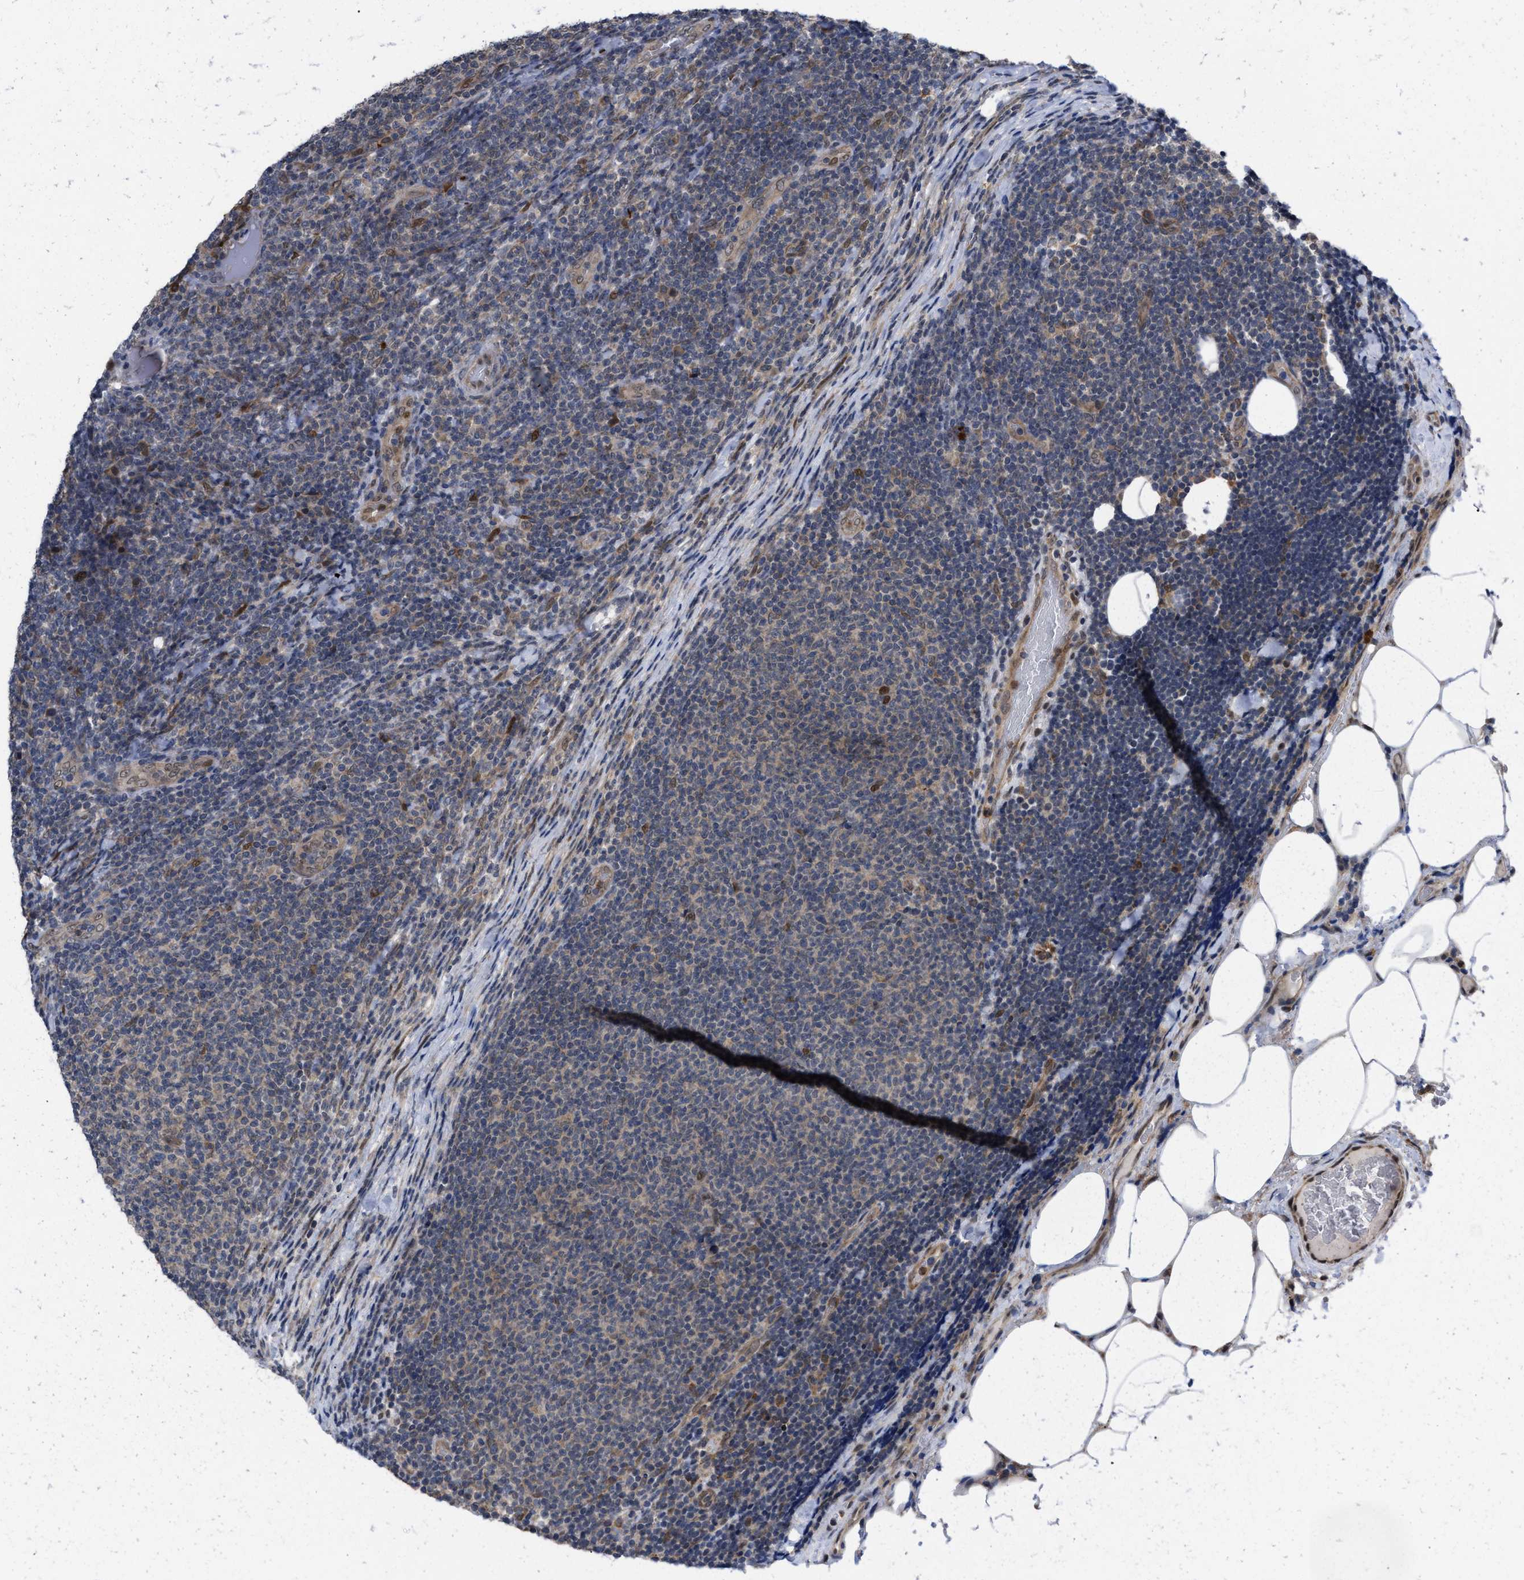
{"staining": {"intensity": "weak", "quantity": "<25%", "location": "cytoplasmic/membranous"}, "tissue": "lymphoma", "cell_type": "Tumor cells", "image_type": "cancer", "snomed": [{"axis": "morphology", "description": "Malignant lymphoma, non-Hodgkin's type, Low grade"}, {"axis": "topography", "description": "Lymph node"}], "caption": "This is an immunohistochemistry (IHC) image of low-grade malignant lymphoma, non-Hodgkin's type. There is no expression in tumor cells.", "gene": "TP53BP2", "patient": {"sex": "male", "age": 66}}